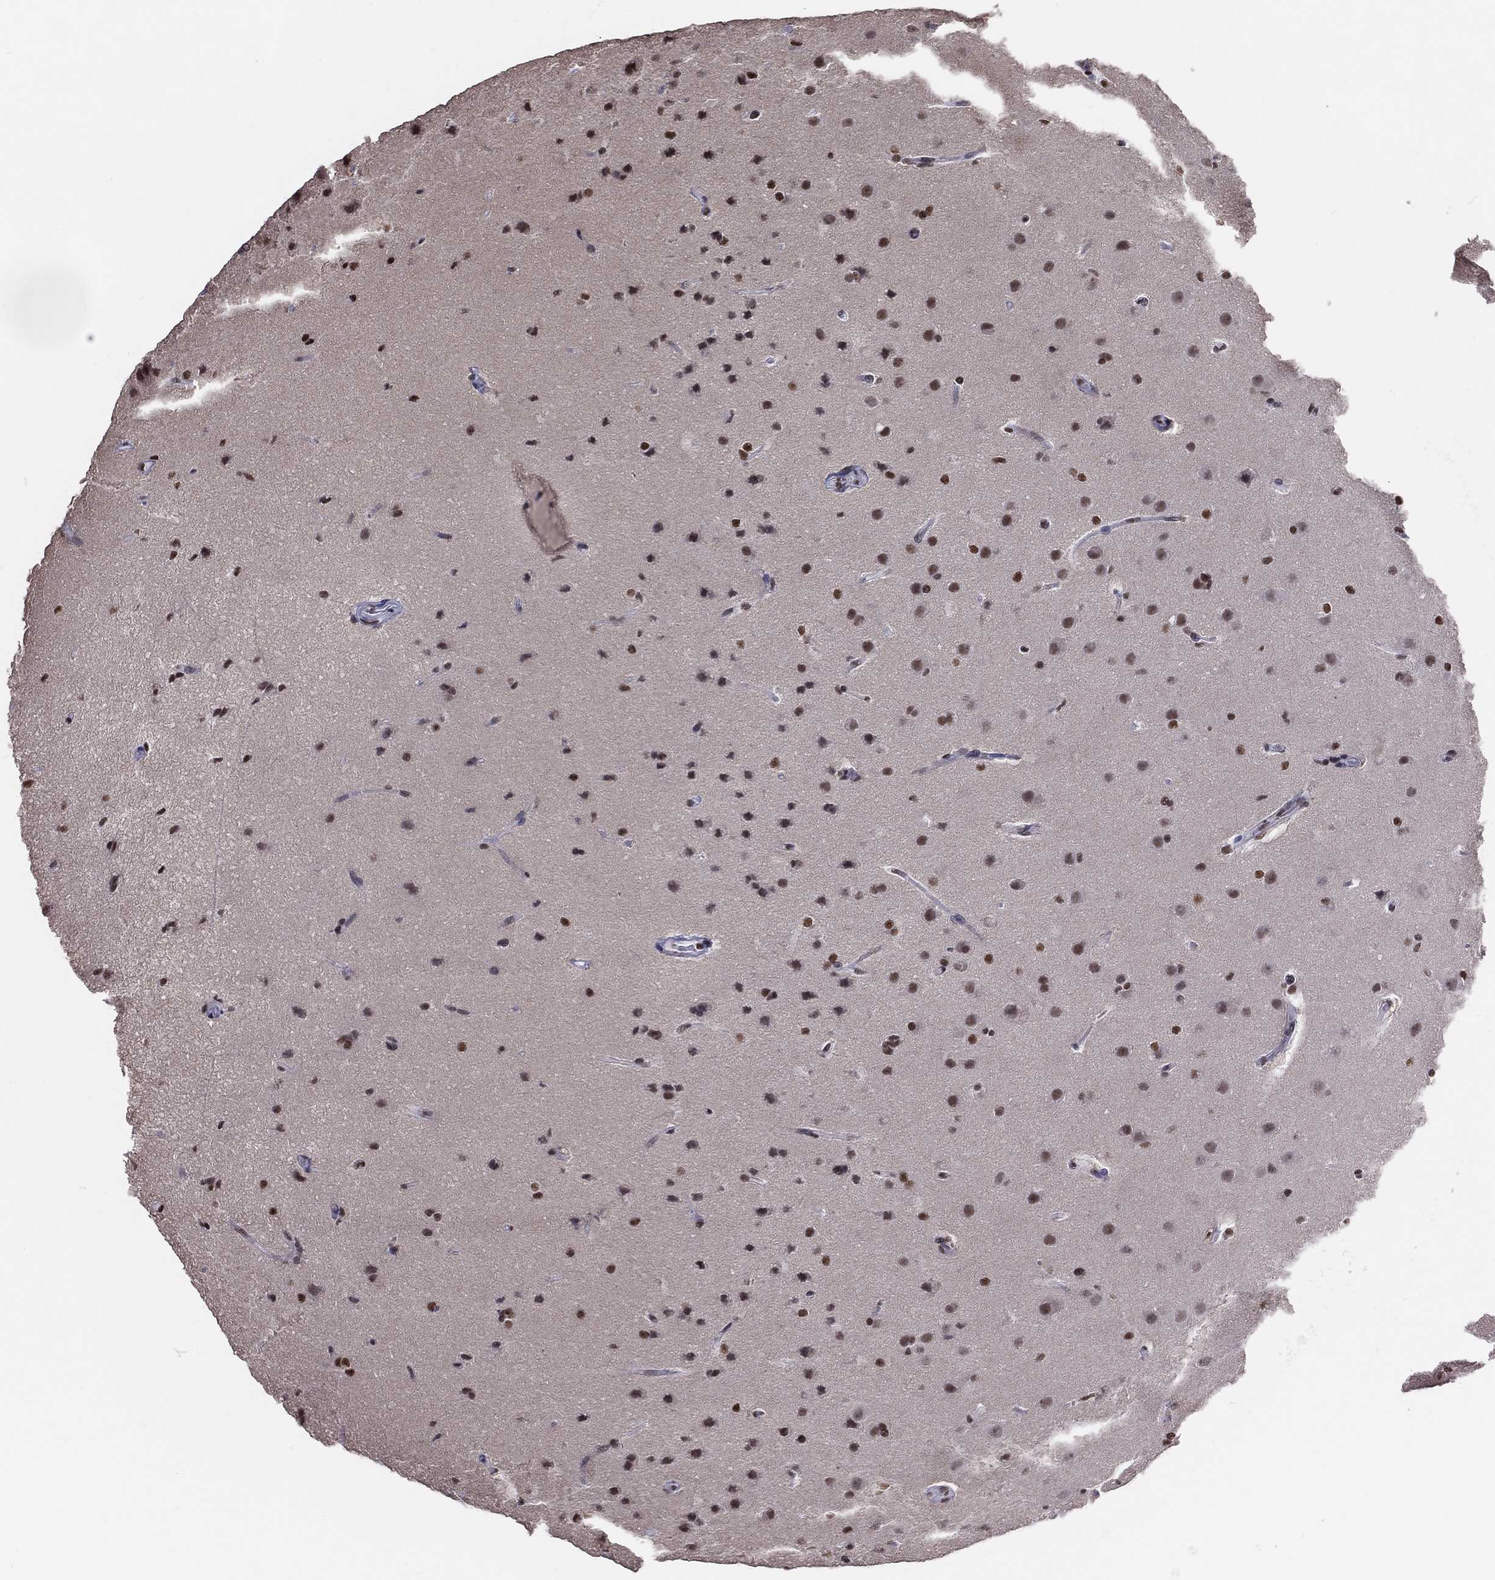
{"staining": {"intensity": "strong", "quantity": "25%-75%", "location": "nuclear"}, "tissue": "glioma", "cell_type": "Tumor cells", "image_type": "cancer", "snomed": [{"axis": "morphology", "description": "Glioma, malignant, Low grade"}, {"axis": "topography", "description": "Brain"}], "caption": "Human malignant glioma (low-grade) stained with a brown dye displays strong nuclear positive staining in about 25%-75% of tumor cells.", "gene": "ZNF7", "patient": {"sex": "female", "age": 32}}